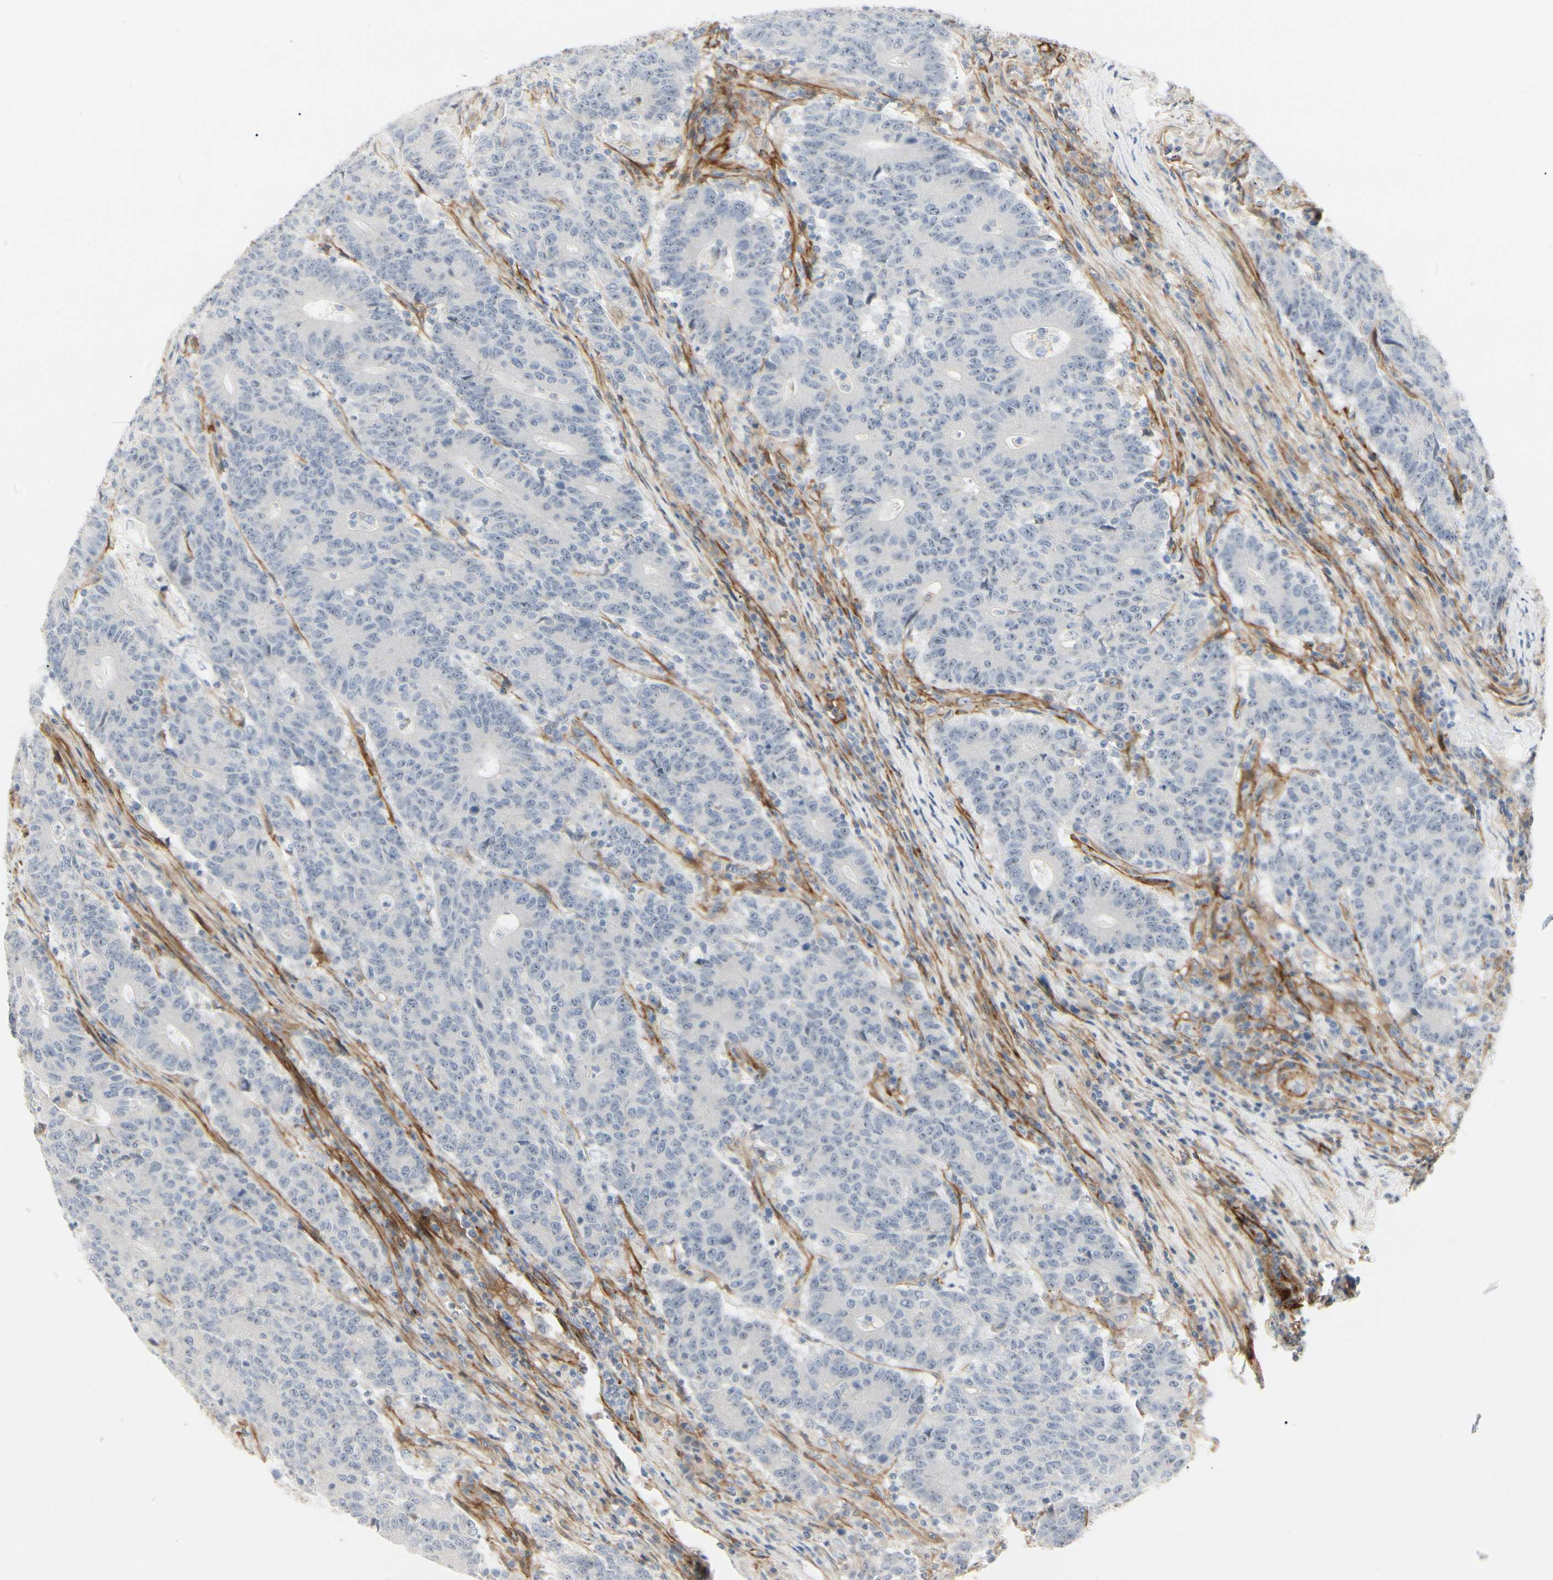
{"staining": {"intensity": "negative", "quantity": "none", "location": "none"}, "tissue": "colorectal cancer", "cell_type": "Tumor cells", "image_type": "cancer", "snomed": [{"axis": "morphology", "description": "Normal tissue, NOS"}, {"axis": "morphology", "description": "Adenocarcinoma, NOS"}, {"axis": "topography", "description": "Colon"}], "caption": "This is an IHC micrograph of colorectal cancer. There is no staining in tumor cells.", "gene": "GGT5", "patient": {"sex": "female", "age": 75}}